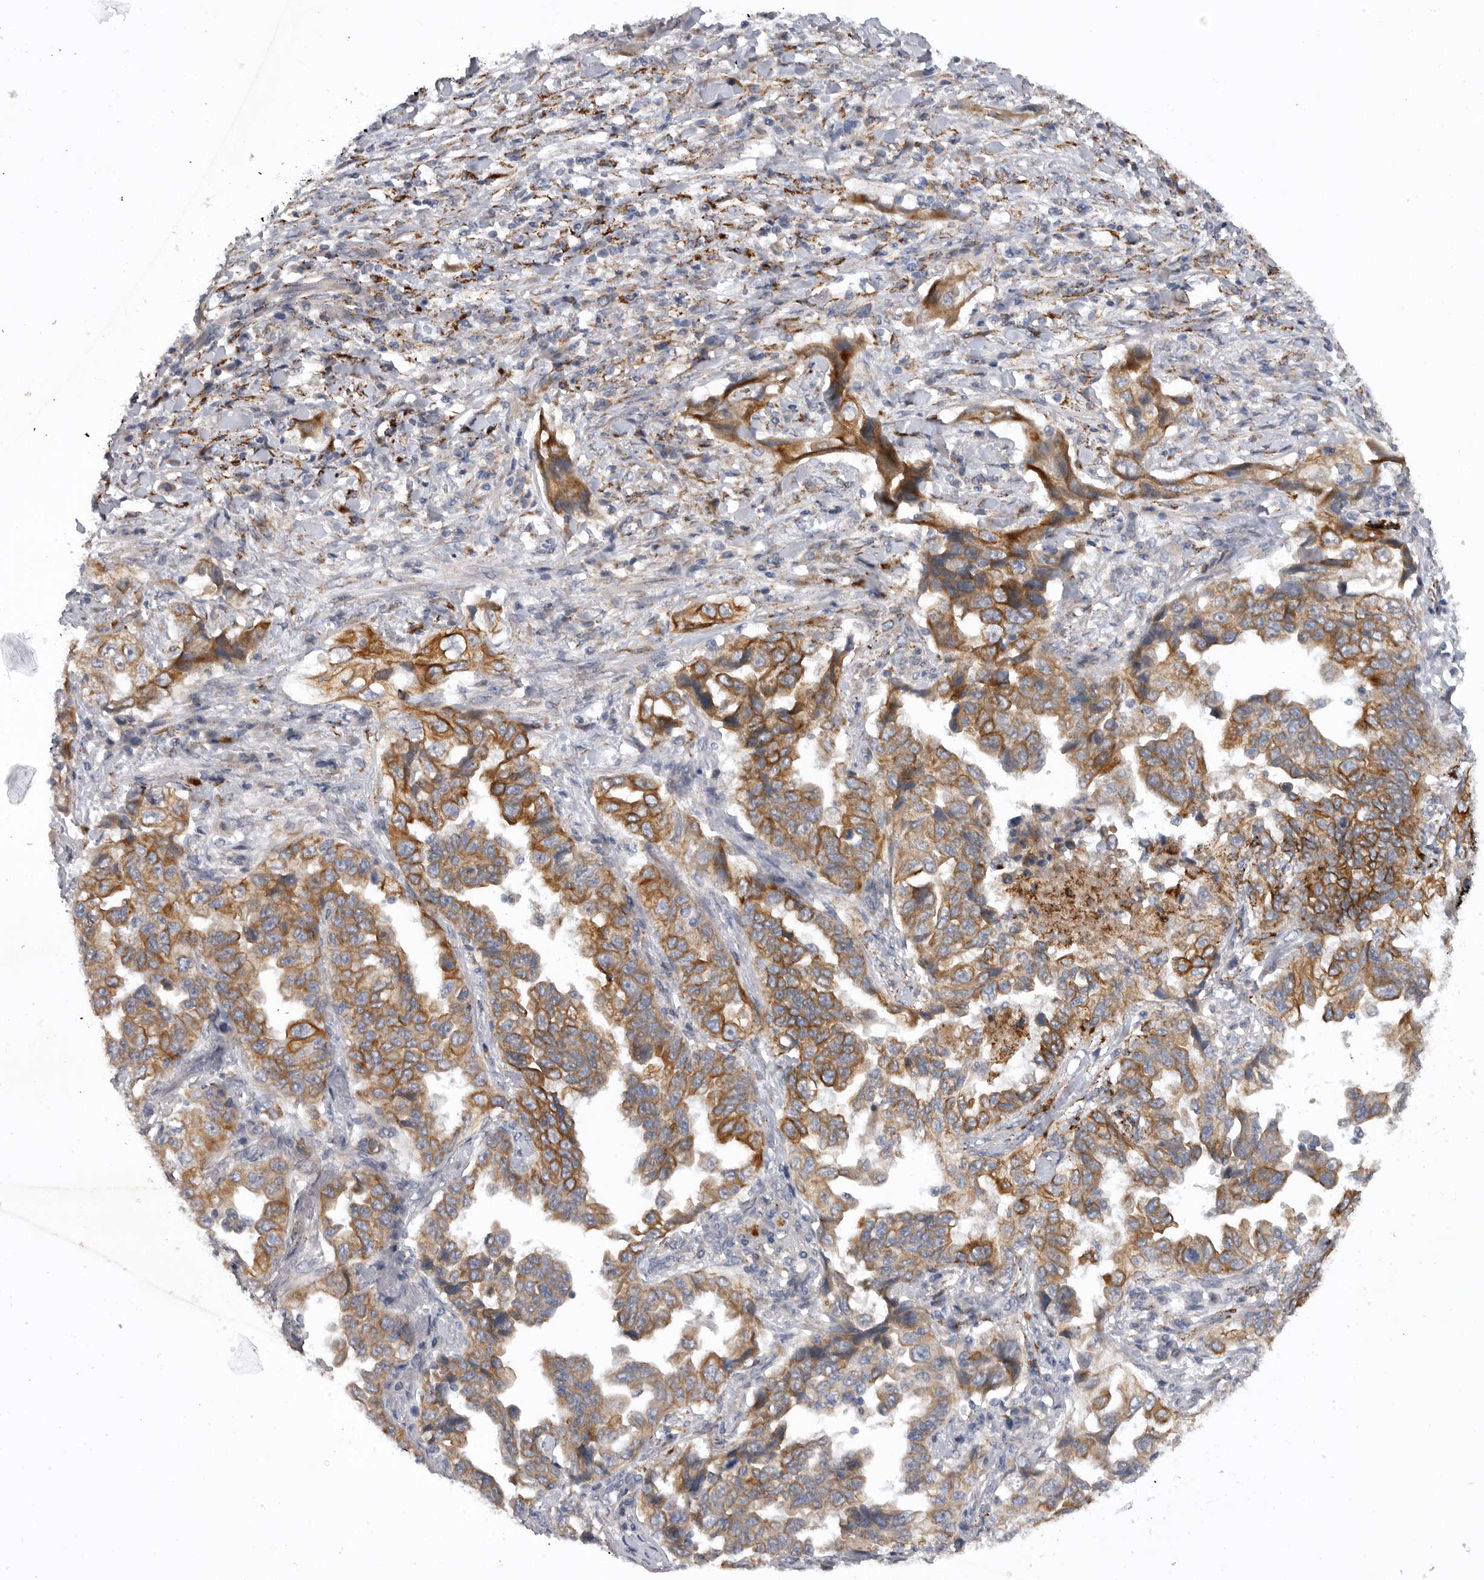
{"staining": {"intensity": "moderate", "quantity": ">75%", "location": "cytoplasmic/membranous"}, "tissue": "lung cancer", "cell_type": "Tumor cells", "image_type": "cancer", "snomed": [{"axis": "morphology", "description": "Adenocarcinoma, NOS"}, {"axis": "topography", "description": "Lung"}], "caption": "Human lung adenocarcinoma stained with a brown dye displays moderate cytoplasmic/membranous positive positivity in about >75% of tumor cells.", "gene": "DHDDS", "patient": {"sex": "female", "age": 51}}